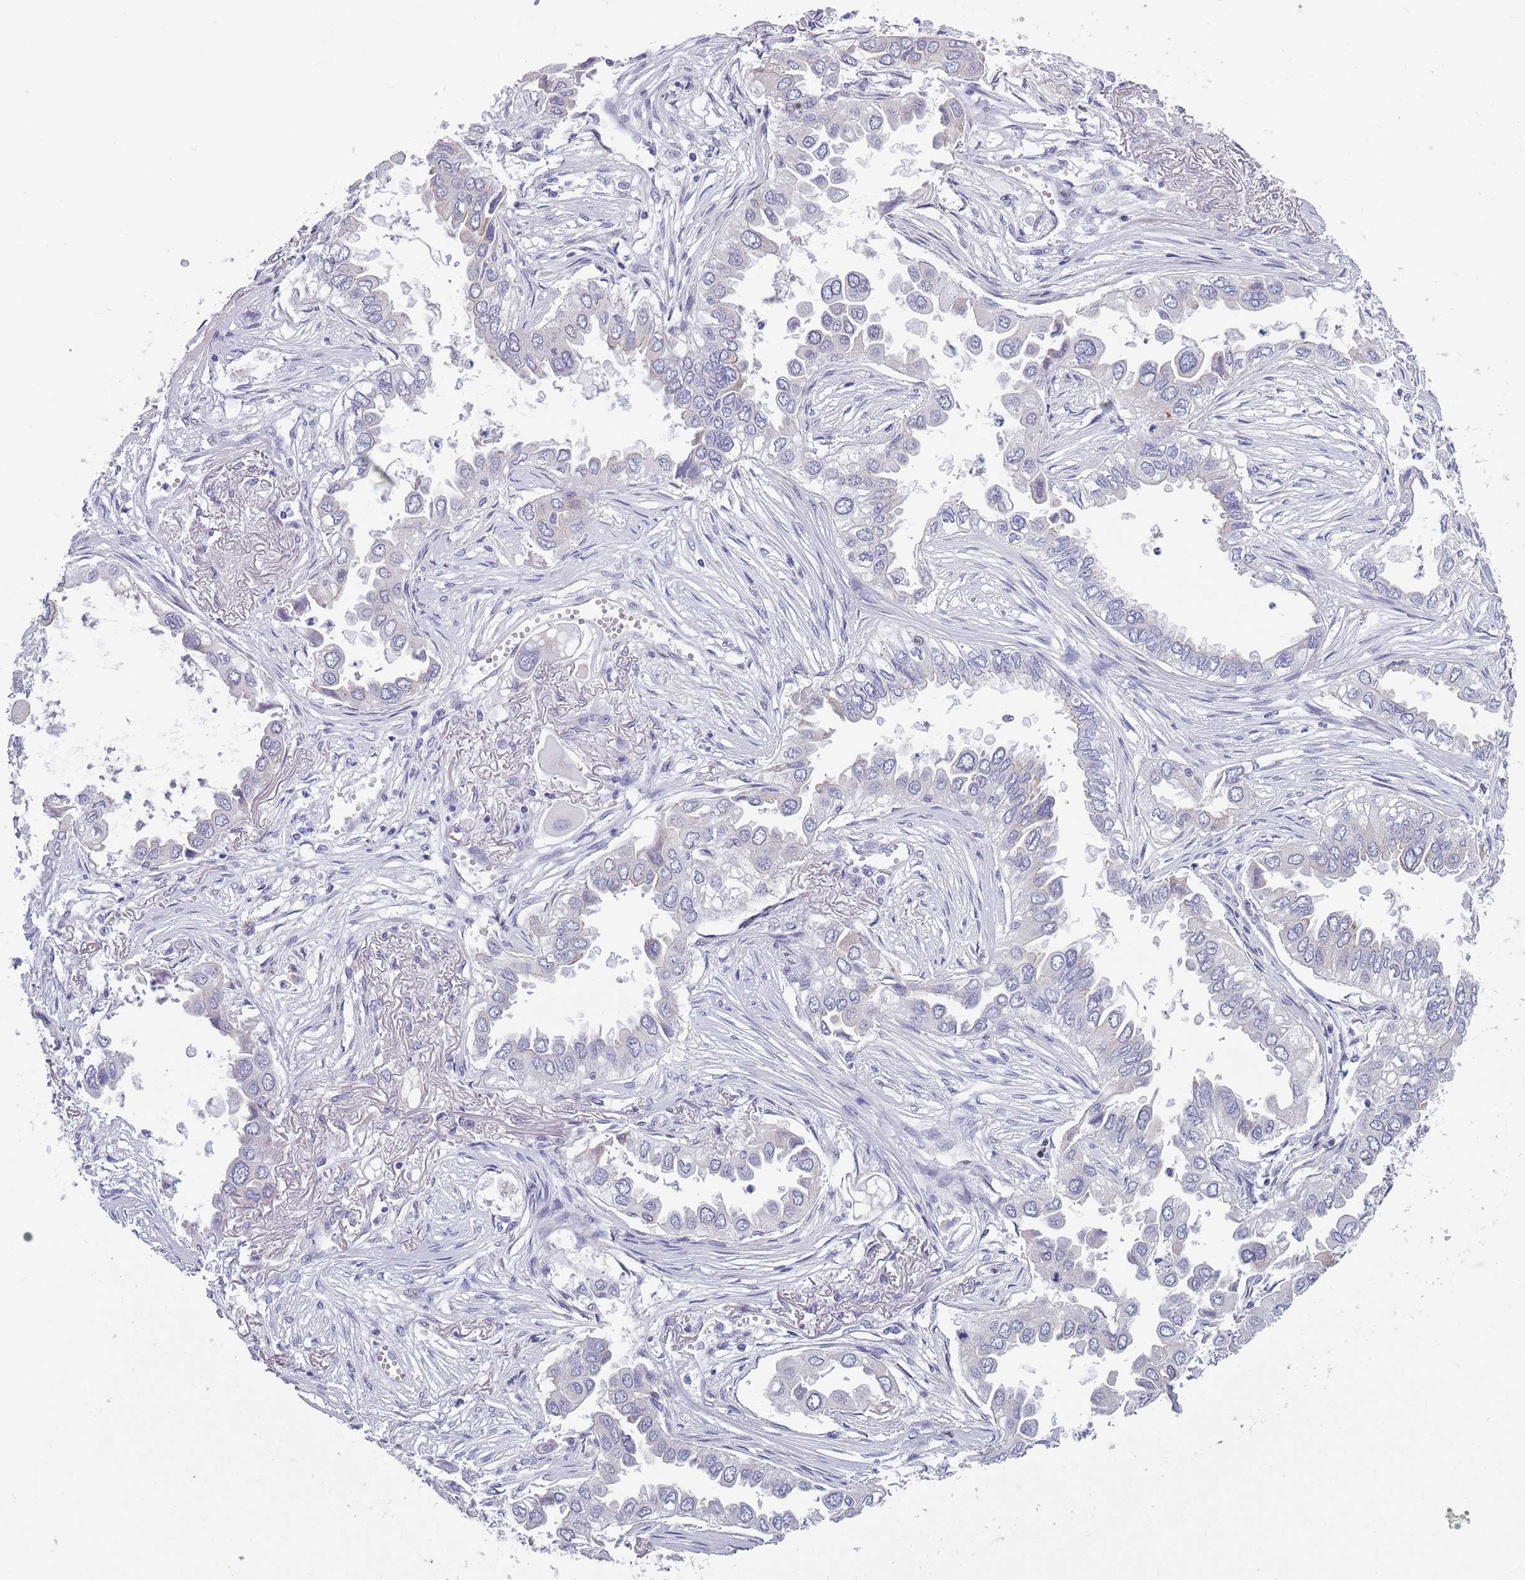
{"staining": {"intensity": "negative", "quantity": "none", "location": "none"}, "tissue": "lung cancer", "cell_type": "Tumor cells", "image_type": "cancer", "snomed": [{"axis": "morphology", "description": "Adenocarcinoma, NOS"}, {"axis": "topography", "description": "Lung"}], "caption": "There is no significant staining in tumor cells of lung cancer (adenocarcinoma).", "gene": "ZKSCAN2", "patient": {"sex": "female", "age": 76}}